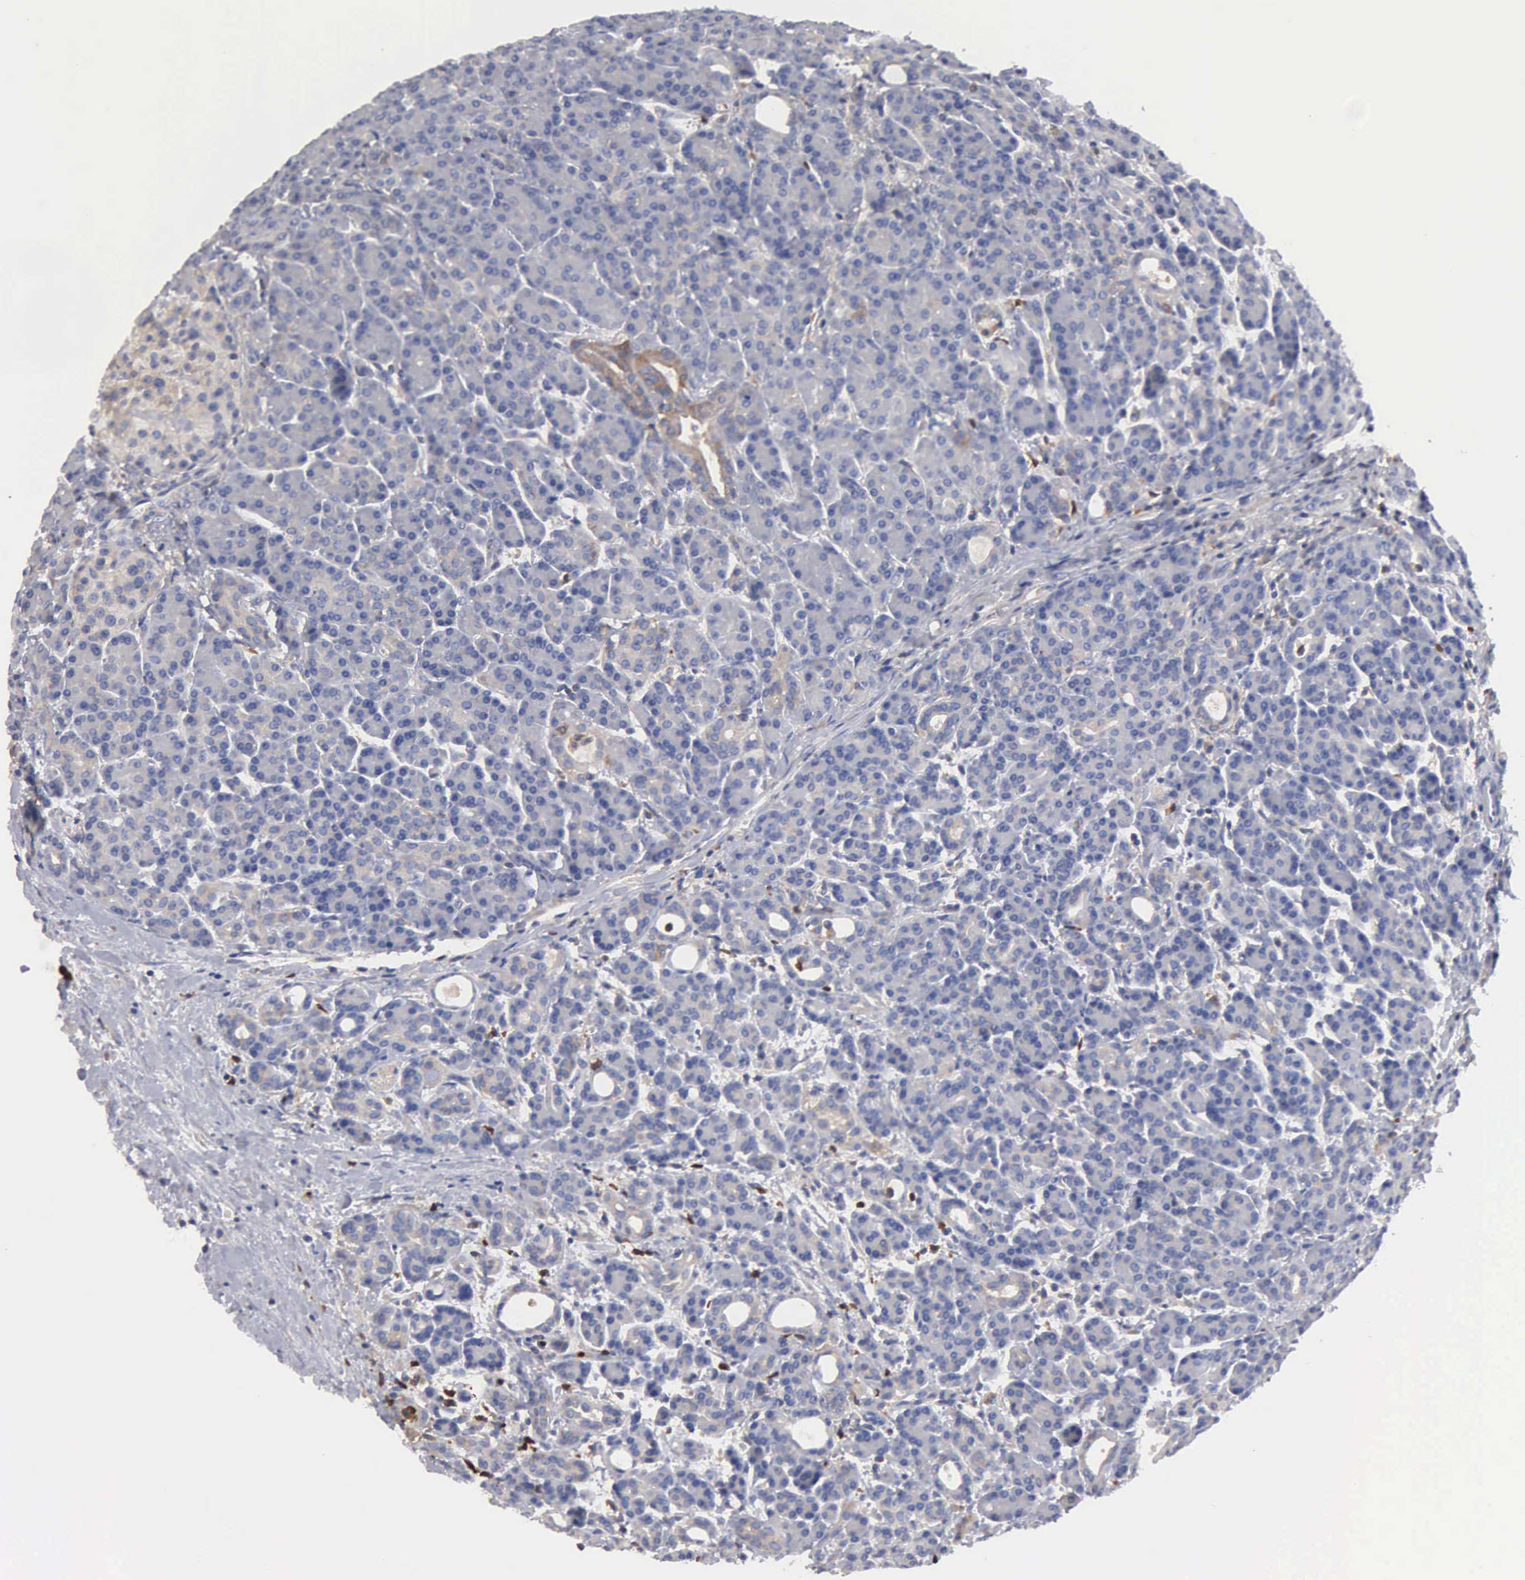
{"staining": {"intensity": "weak", "quantity": "<25%", "location": "cytoplasmic/membranous"}, "tissue": "pancreas", "cell_type": "Exocrine glandular cells", "image_type": "normal", "snomed": [{"axis": "morphology", "description": "Normal tissue, NOS"}, {"axis": "topography", "description": "Pancreas"}], "caption": "An immunohistochemistry micrograph of normal pancreas is shown. There is no staining in exocrine glandular cells of pancreas. (Stains: DAB immunohistochemistry (IHC) with hematoxylin counter stain, Microscopy: brightfield microscopy at high magnification).", "gene": "G6PD", "patient": {"sex": "female", "age": 77}}